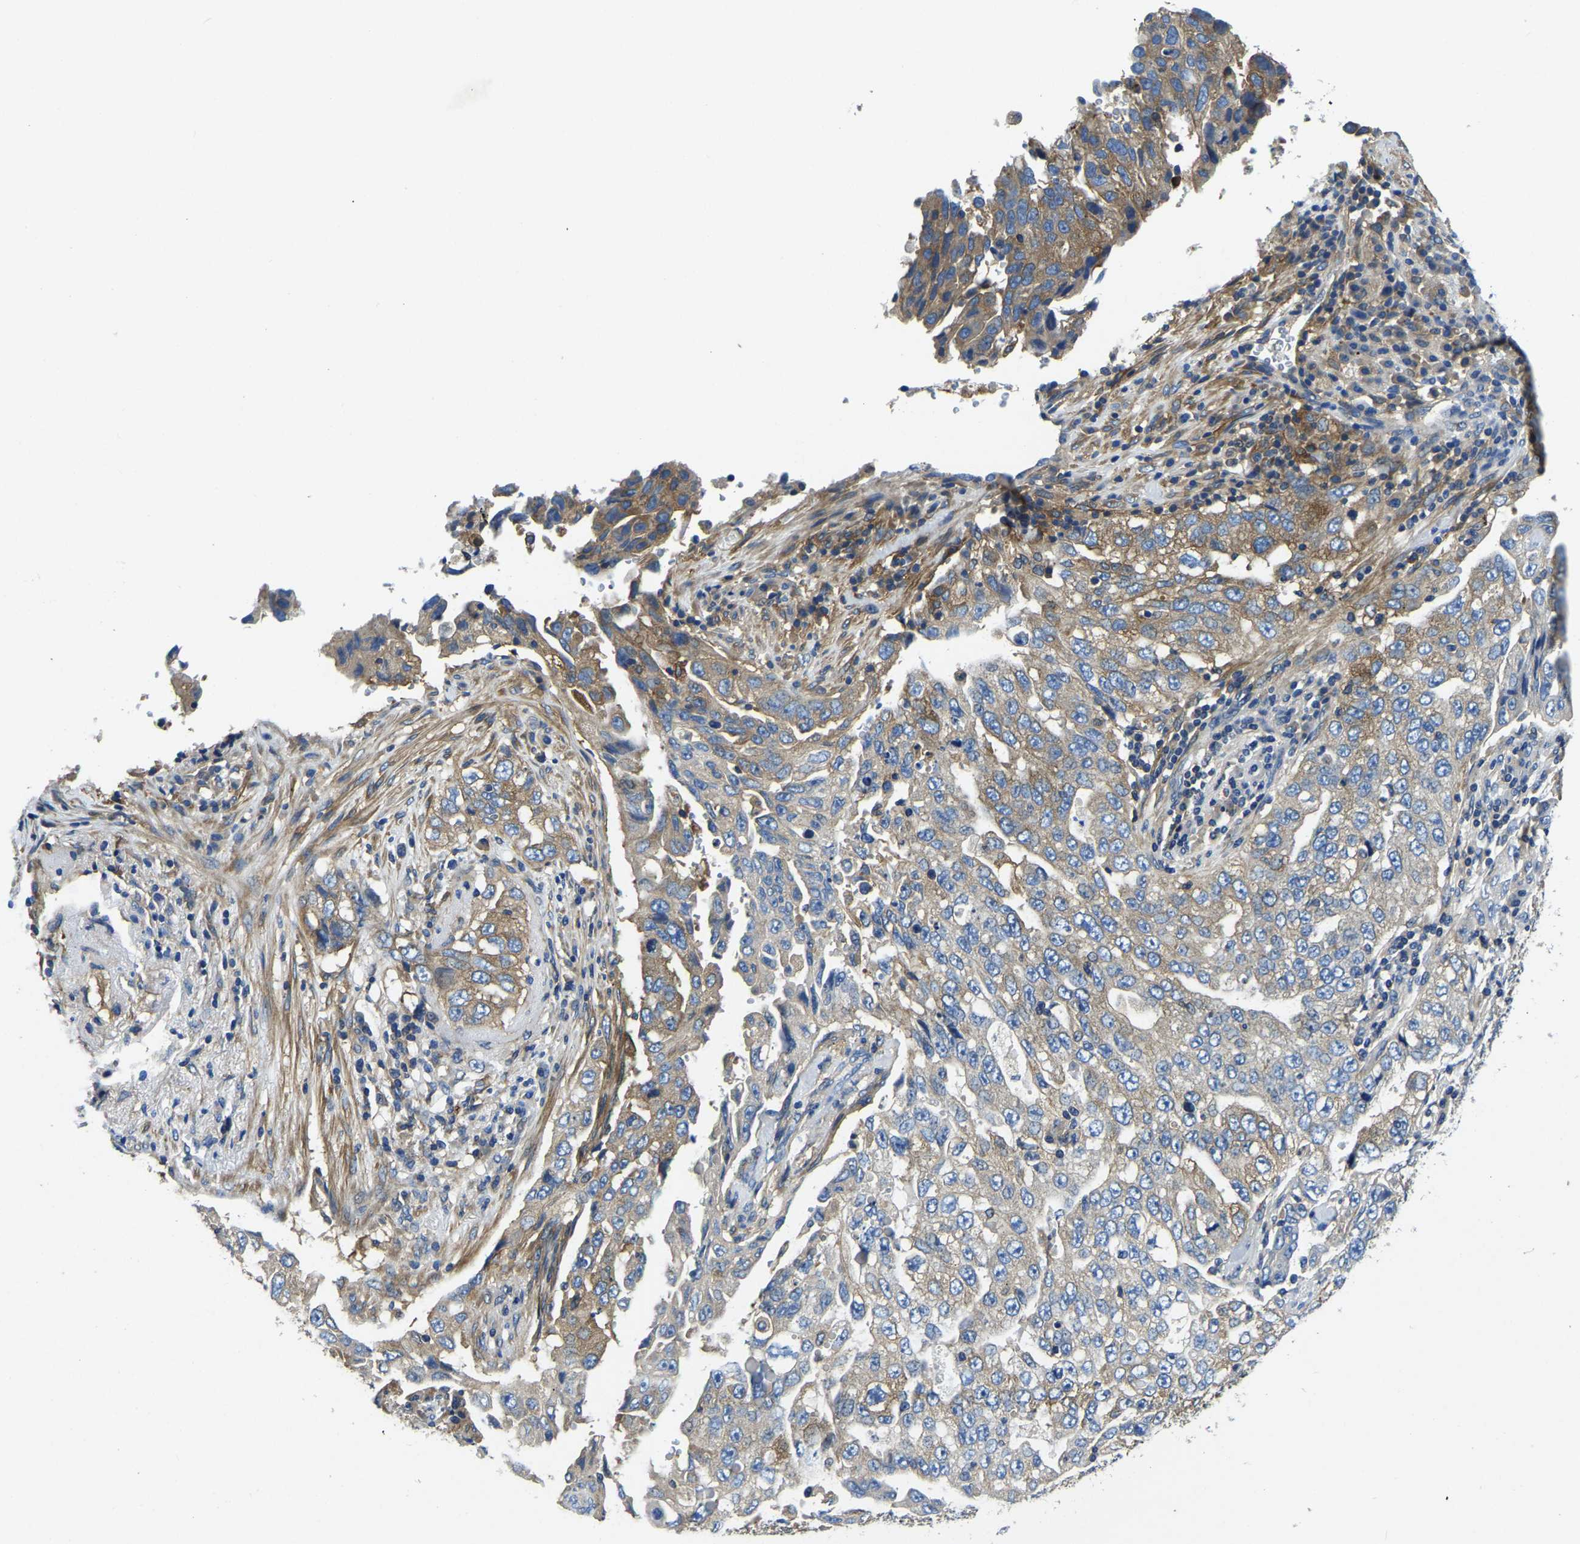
{"staining": {"intensity": "moderate", "quantity": "25%-75%", "location": "cytoplasmic/membranous"}, "tissue": "lung cancer", "cell_type": "Tumor cells", "image_type": "cancer", "snomed": [{"axis": "morphology", "description": "Adenocarcinoma, NOS"}, {"axis": "topography", "description": "Lung"}], "caption": "Human lung adenocarcinoma stained for a protein (brown) displays moderate cytoplasmic/membranous positive staining in about 25%-75% of tumor cells.", "gene": "STAT2", "patient": {"sex": "female", "age": 51}}